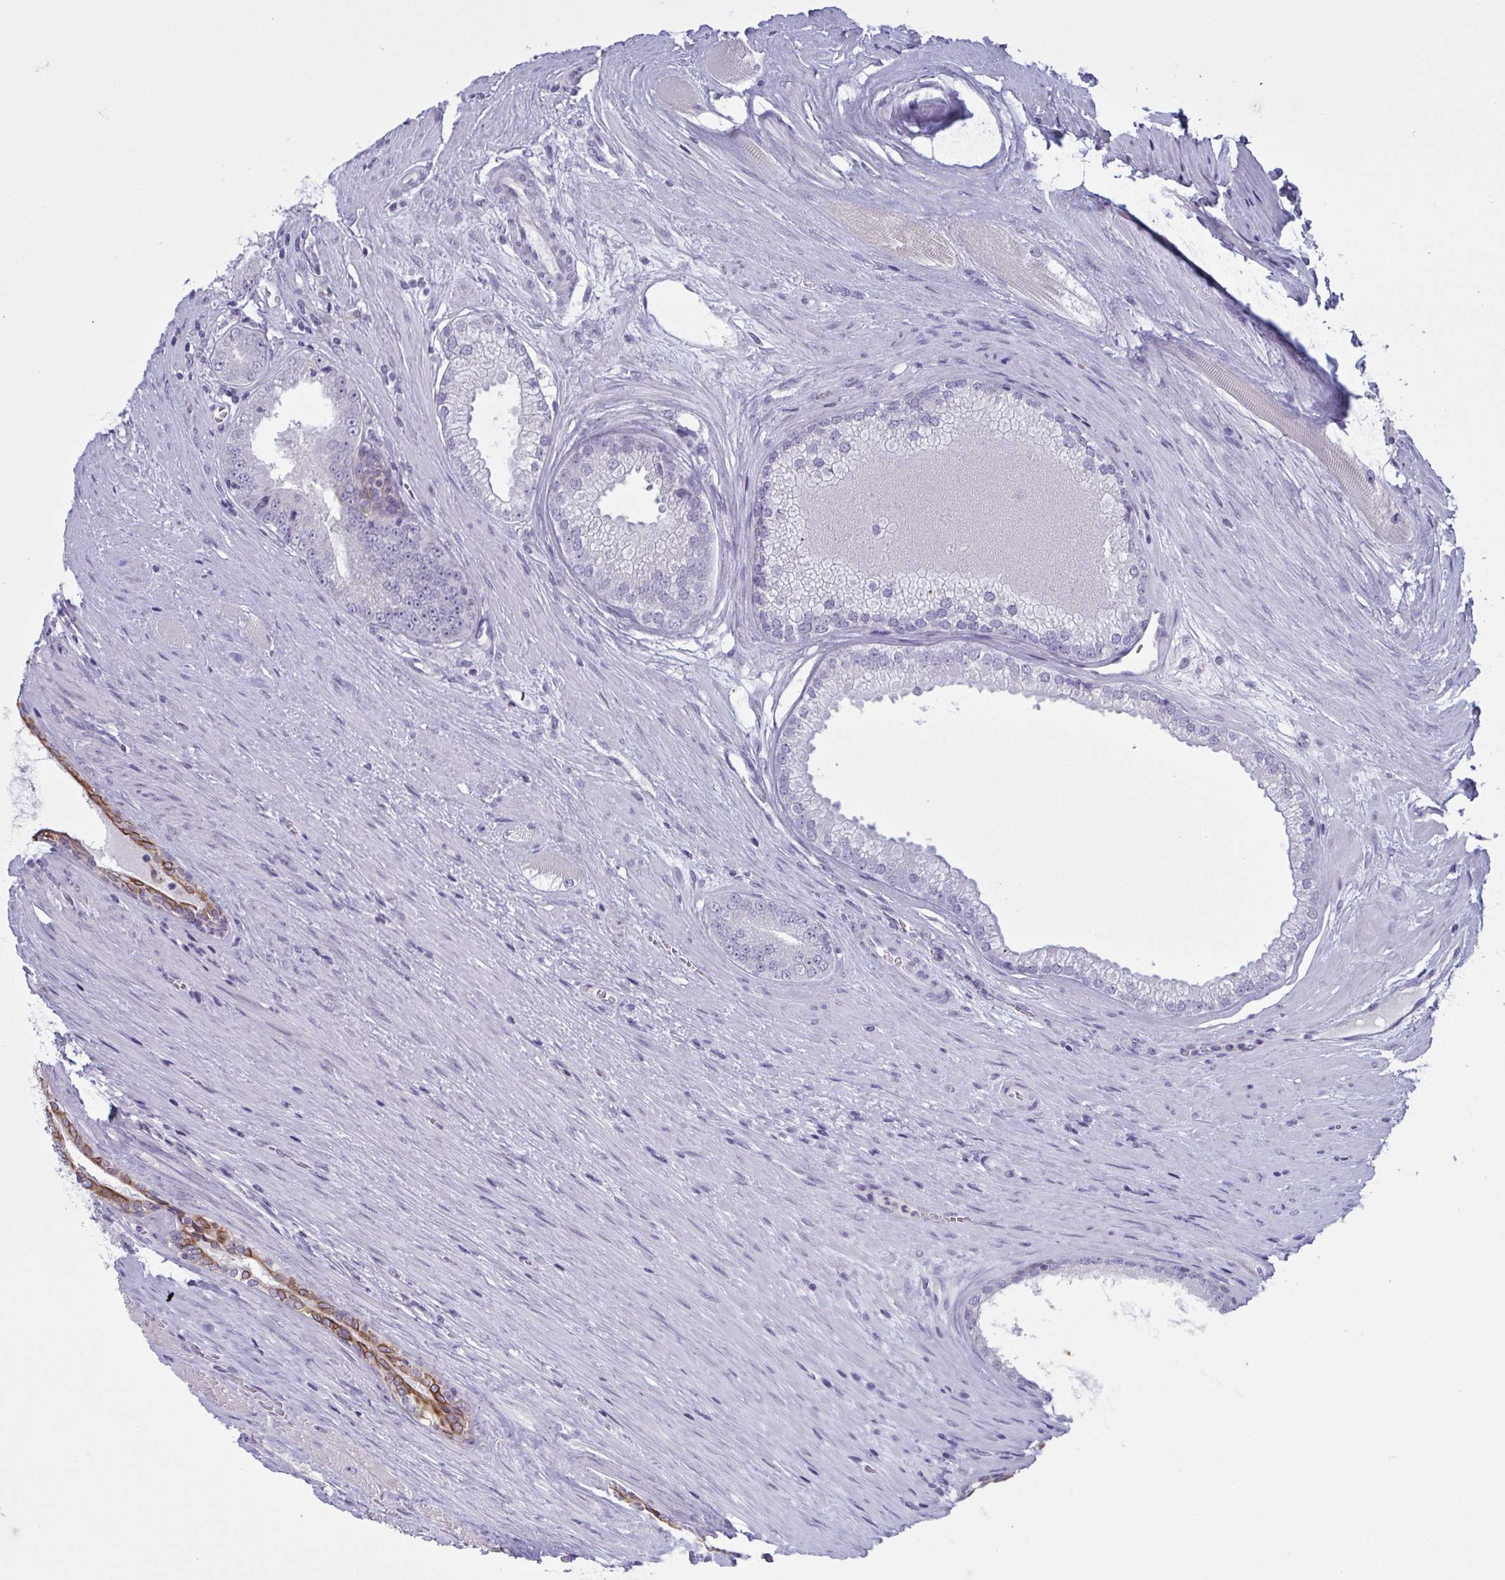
{"staining": {"intensity": "negative", "quantity": "none", "location": "none"}, "tissue": "prostate cancer", "cell_type": "Tumor cells", "image_type": "cancer", "snomed": [{"axis": "morphology", "description": "Adenocarcinoma, Low grade"}, {"axis": "topography", "description": "Prostate"}], "caption": "IHC micrograph of neoplastic tissue: low-grade adenocarcinoma (prostate) stained with DAB (3,3'-diaminobenzidine) exhibits no significant protein positivity in tumor cells. Nuclei are stained in blue.", "gene": "TENT5D", "patient": {"sex": "male", "age": 67}}